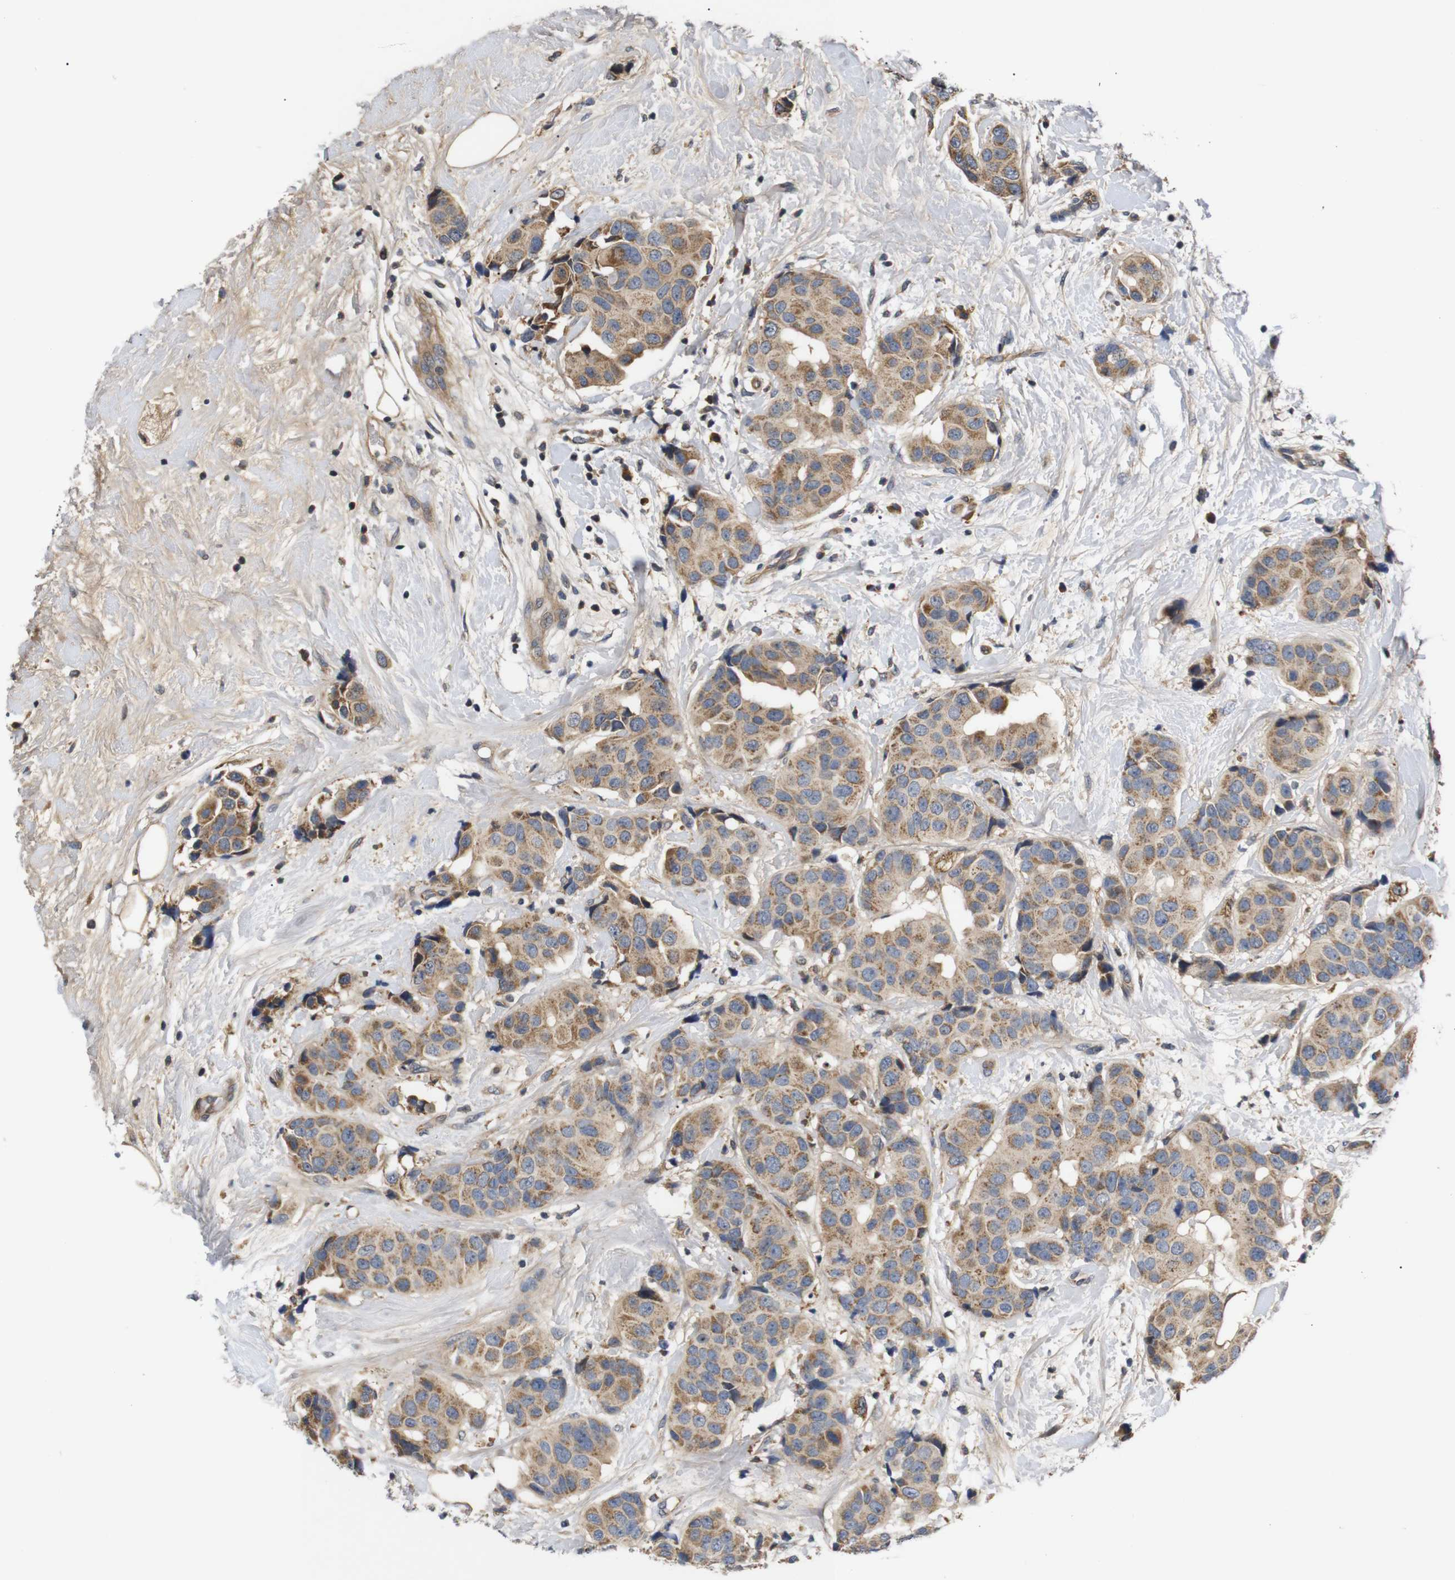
{"staining": {"intensity": "moderate", "quantity": ">75%", "location": "cytoplasmic/membranous"}, "tissue": "breast cancer", "cell_type": "Tumor cells", "image_type": "cancer", "snomed": [{"axis": "morphology", "description": "Normal tissue, NOS"}, {"axis": "morphology", "description": "Duct carcinoma"}, {"axis": "topography", "description": "Breast"}], "caption": "This is an image of immunohistochemistry staining of invasive ductal carcinoma (breast), which shows moderate staining in the cytoplasmic/membranous of tumor cells.", "gene": "RIPK1", "patient": {"sex": "female", "age": 39}}